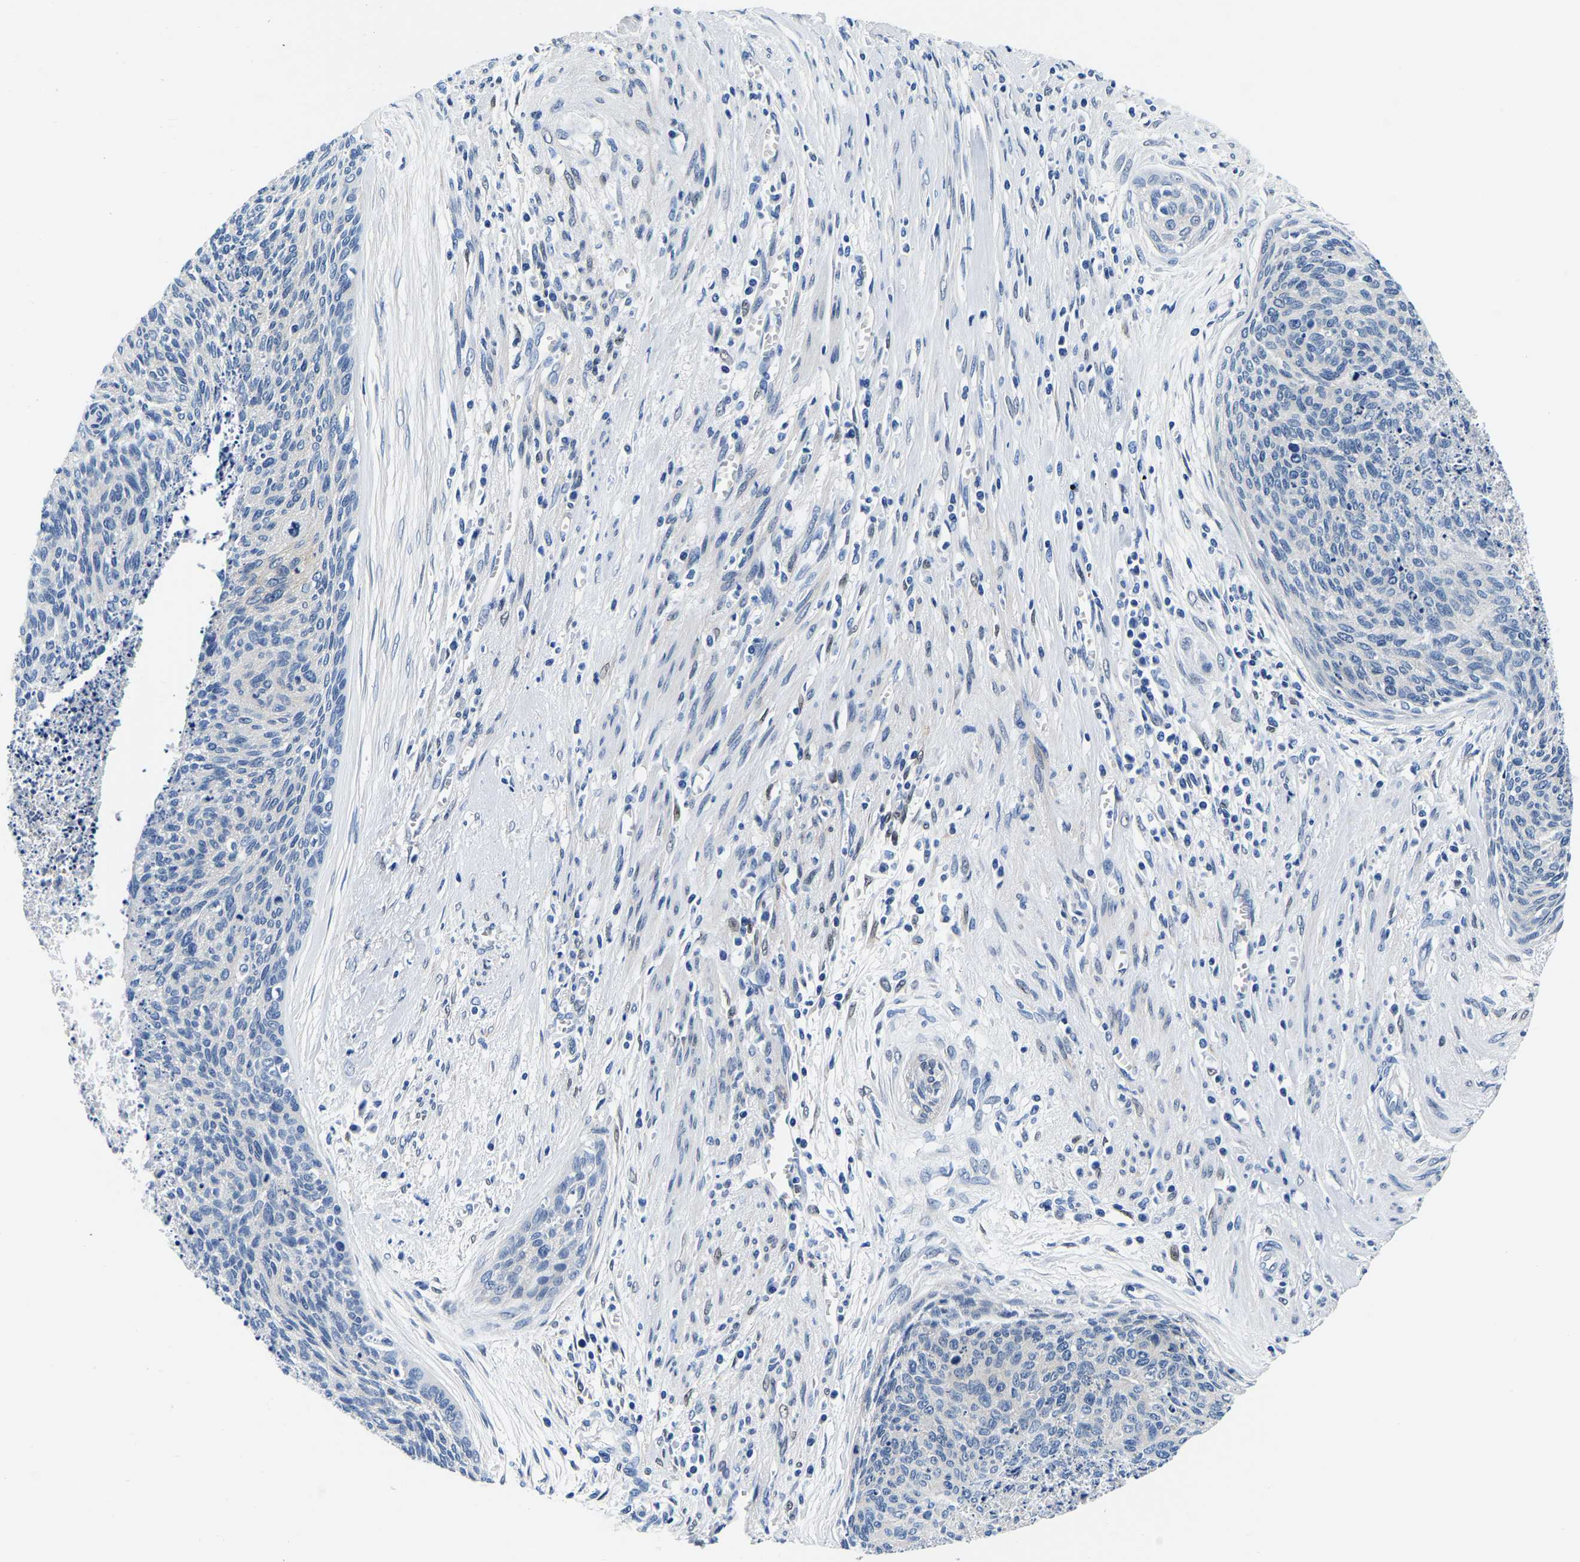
{"staining": {"intensity": "negative", "quantity": "none", "location": "none"}, "tissue": "cervical cancer", "cell_type": "Tumor cells", "image_type": "cancer", "snomed": [{"axis": "morphology", "description": "Squamous cell carcinoma, NOS"}, {"axis": "topography", "description": "Cervix"}], "caption": "IHC photomicrograph of neoplastic tissue: human cervical squamous cell carcinoma stained with DAB (3,3'-diaminobenzidine) reveals no significant protein expression in tumor cells.", "gene": "S100A13", "patient": {"sex": "female", "age": 55}}